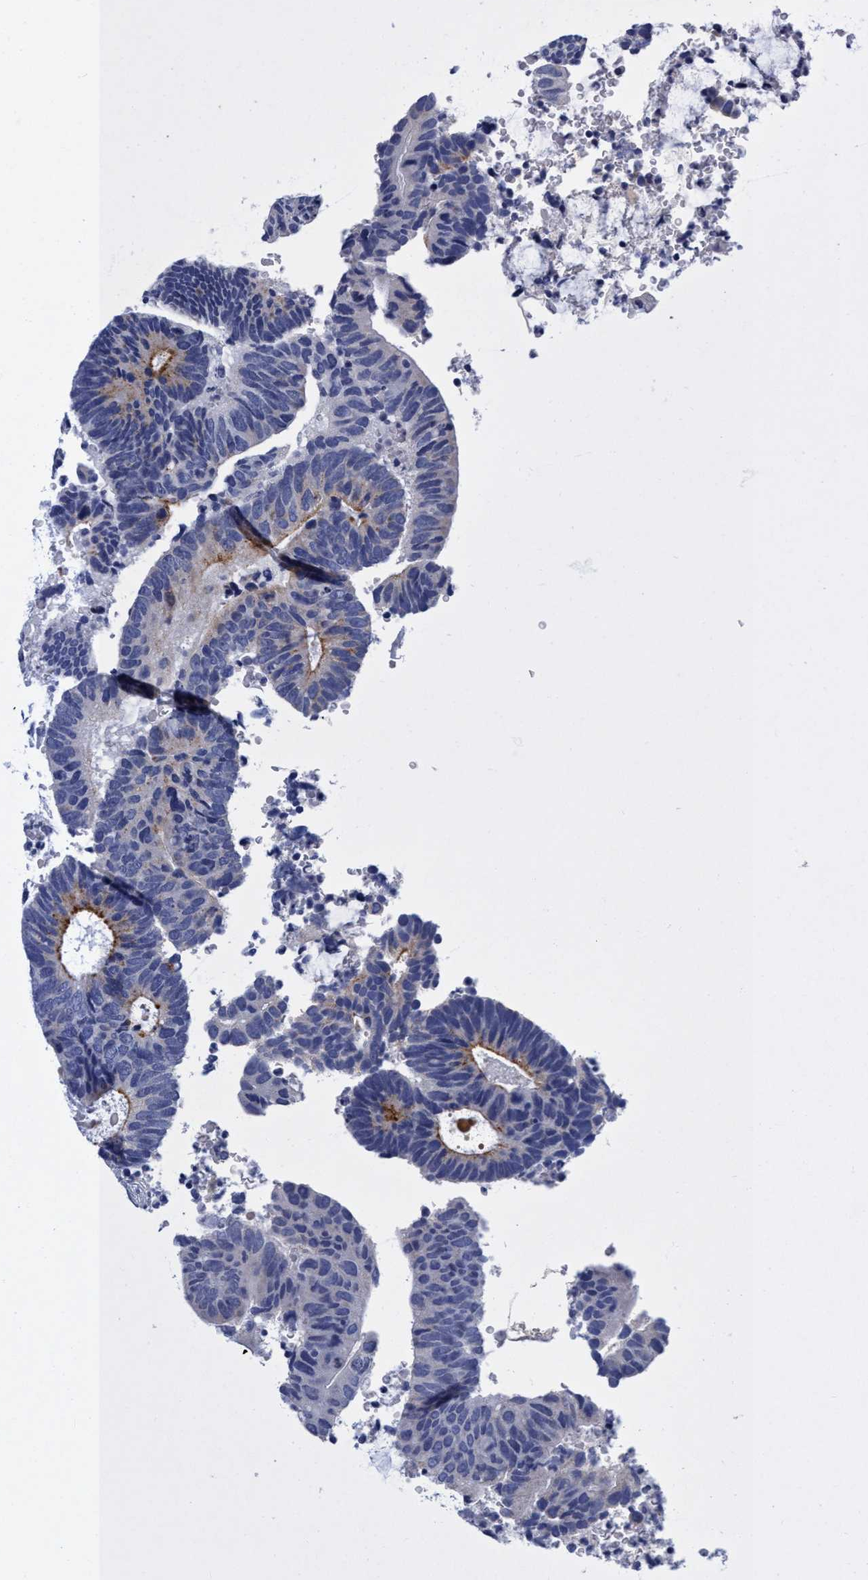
{"staining": {"intensity": "moderate", "quantity": "<25%", "location": "cytoplasmic/membranous"}, "tissue": "colorectal cancer", "cell_type": "Tumor cells", "image_type": "cancer", "snomed": [{"axis": "morphology", "description": "Adenocarcinoma, NOS"}, {"axis": "topography", "description": "Colon"}], "caption": "Human colorectal adenocarcinoma stained with a brown dye shows moderate cytoplasmic/membranous positive expression in approximately <25% of tumor cells.", "gene": "PLPPR1", "patient": {"sex": "male", "age": 56}}